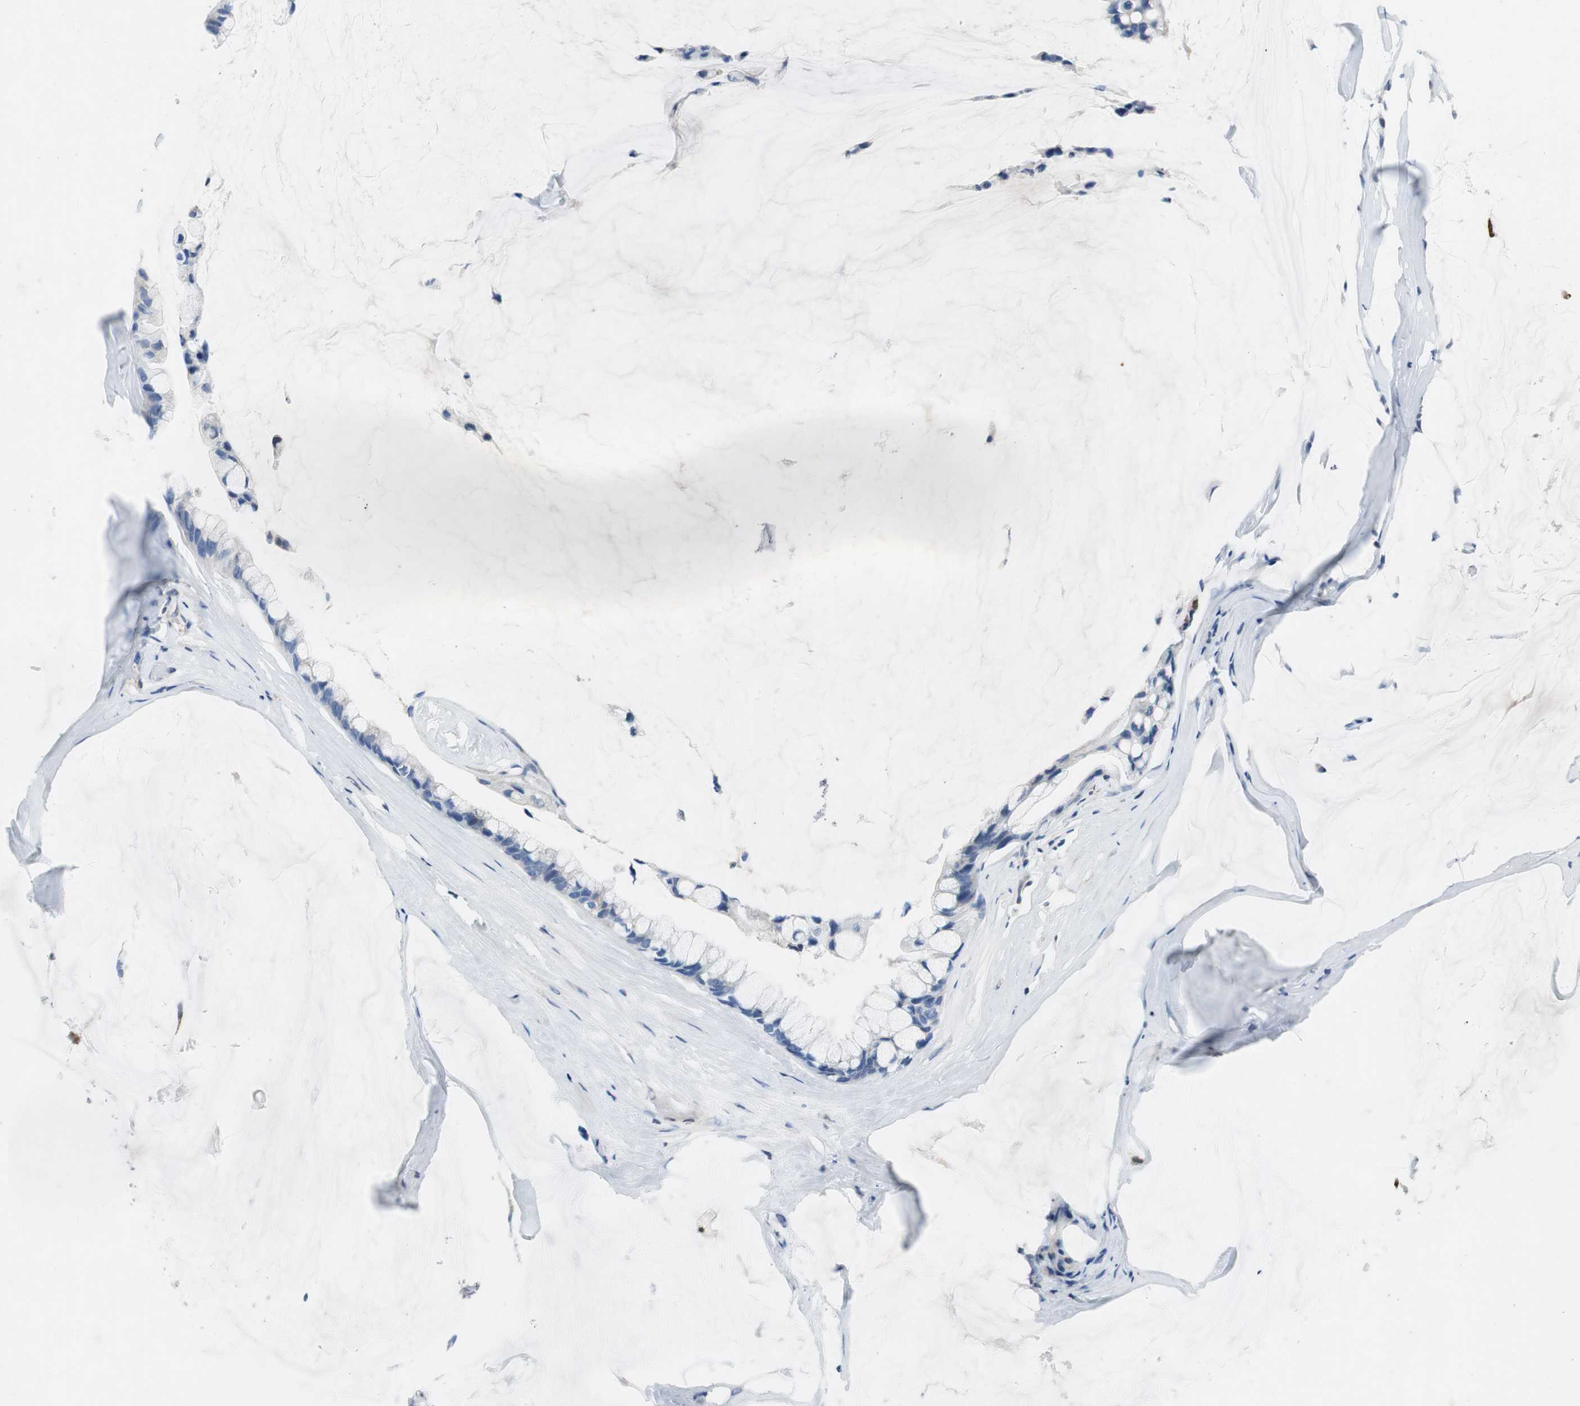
{"staining": {"intensity": "negative", "quantity": "none", "location": "none"}, "tissue": "ovarian cancer", "cell_type": "Tumor cells", "image_type": "cancer", "snomed": [{"axis": "morphology", "description": "Cystadenocarcinoma, mucinous, NOS"}, {"axis": "topography", "description": "Ovary"}], "caption": "Ovarian cancer stained for a protein using immunohistochemistry (IHC) shows no staining tumor cells.", "gene": "ORM1", "patient": {"sex": "female", "age": 39}}